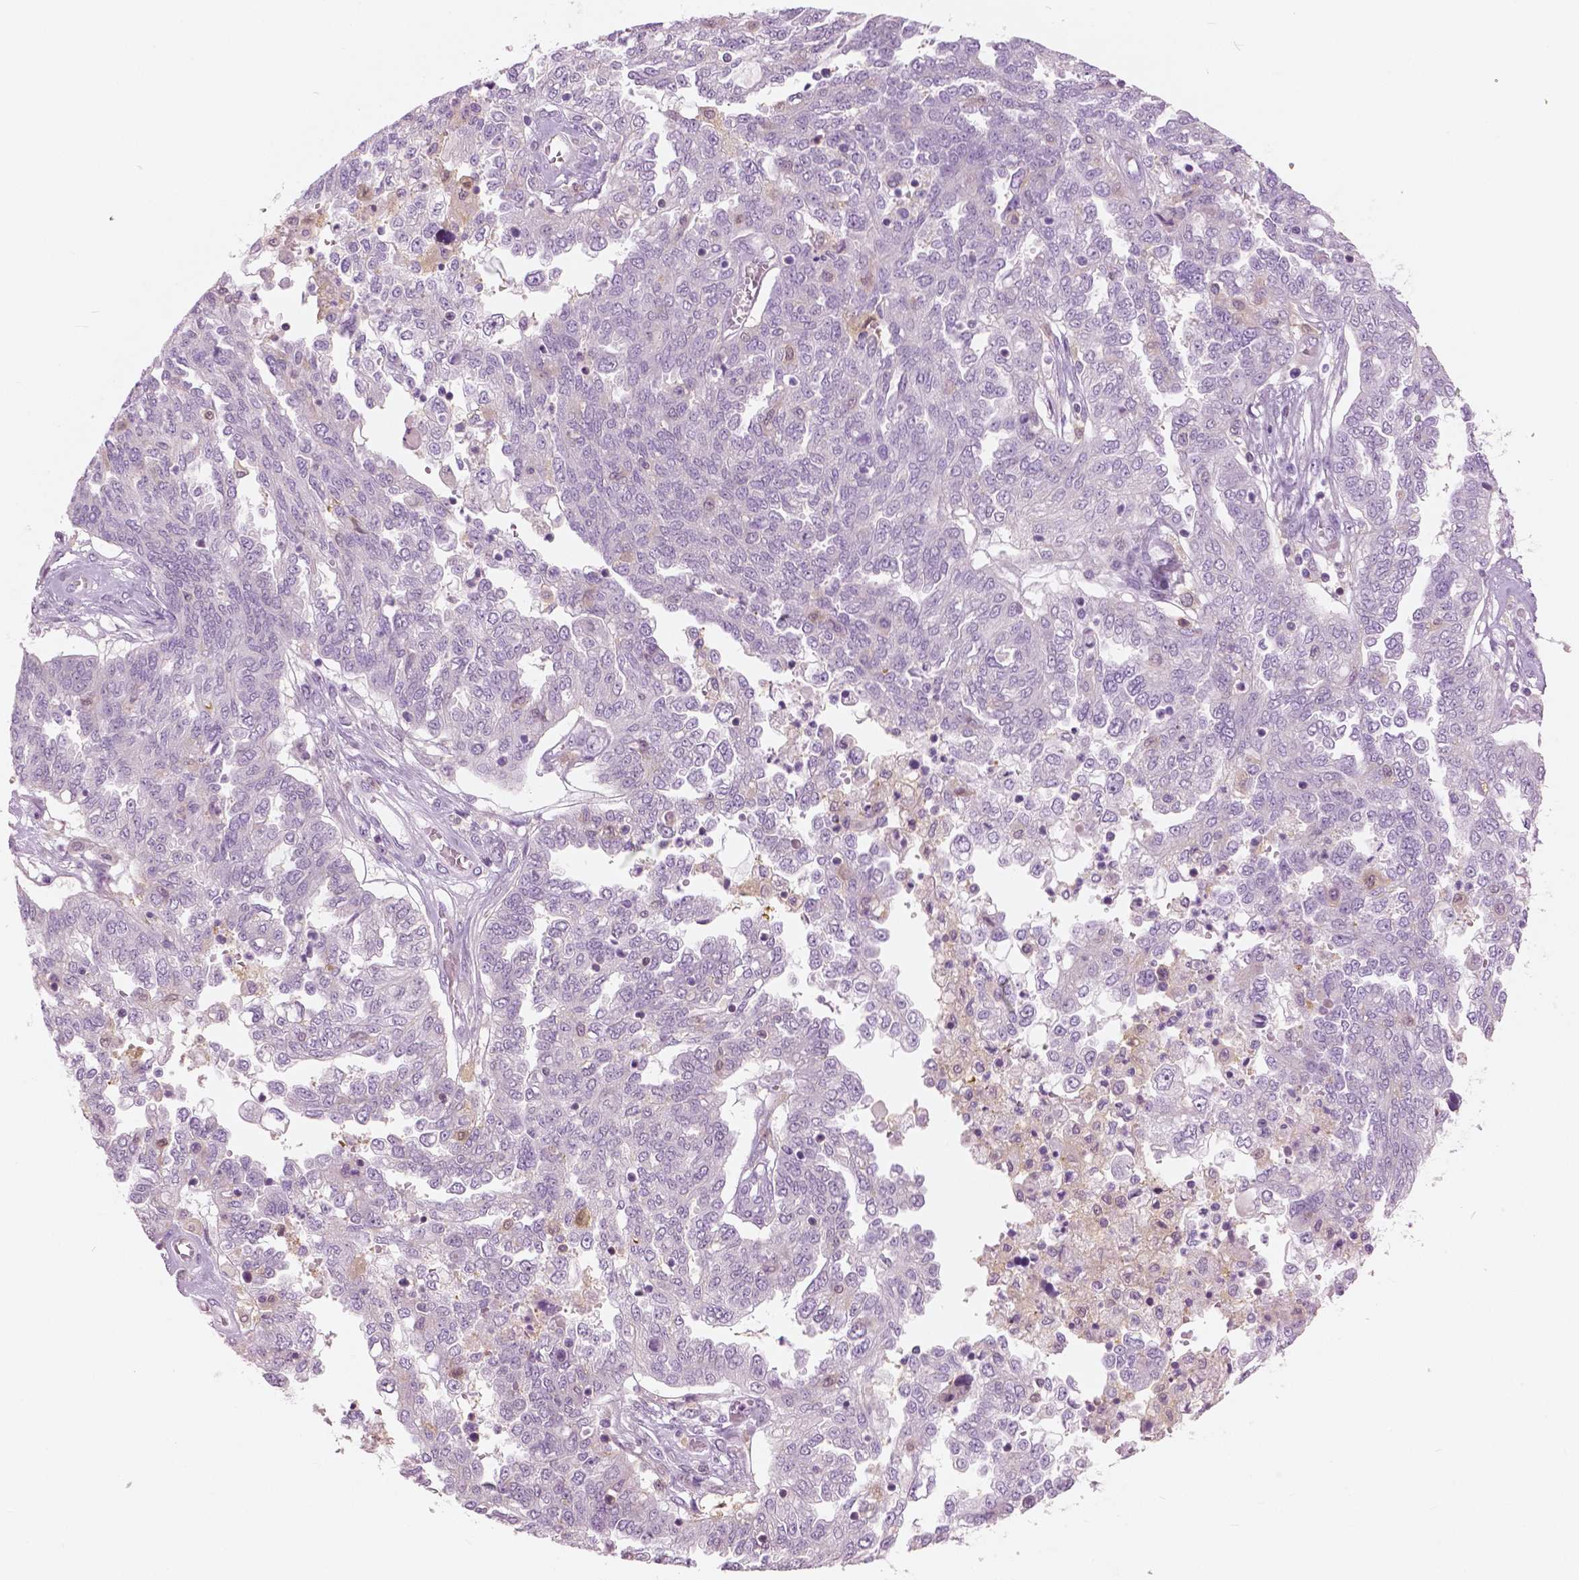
{"staining": {"intensity": "negative", "quantity": "none", "location": "none"}, "tissue": "ovarian cancer", "cell_type": "Tumor cells", "image_type": "cancer", "snomed": [{"axis": "morphology", "description": "Cystadenocarcinoma, serous, NOS"}, {"axis": "topography", "description": "Ovary"}], "caption": "An immunohistochemistry micrograph of ovarian cancer is shown. There is no staining in tumor cells of ovarian cancer.", "gene": "GALM", "patient": {"sex": "female", "age": 67}}